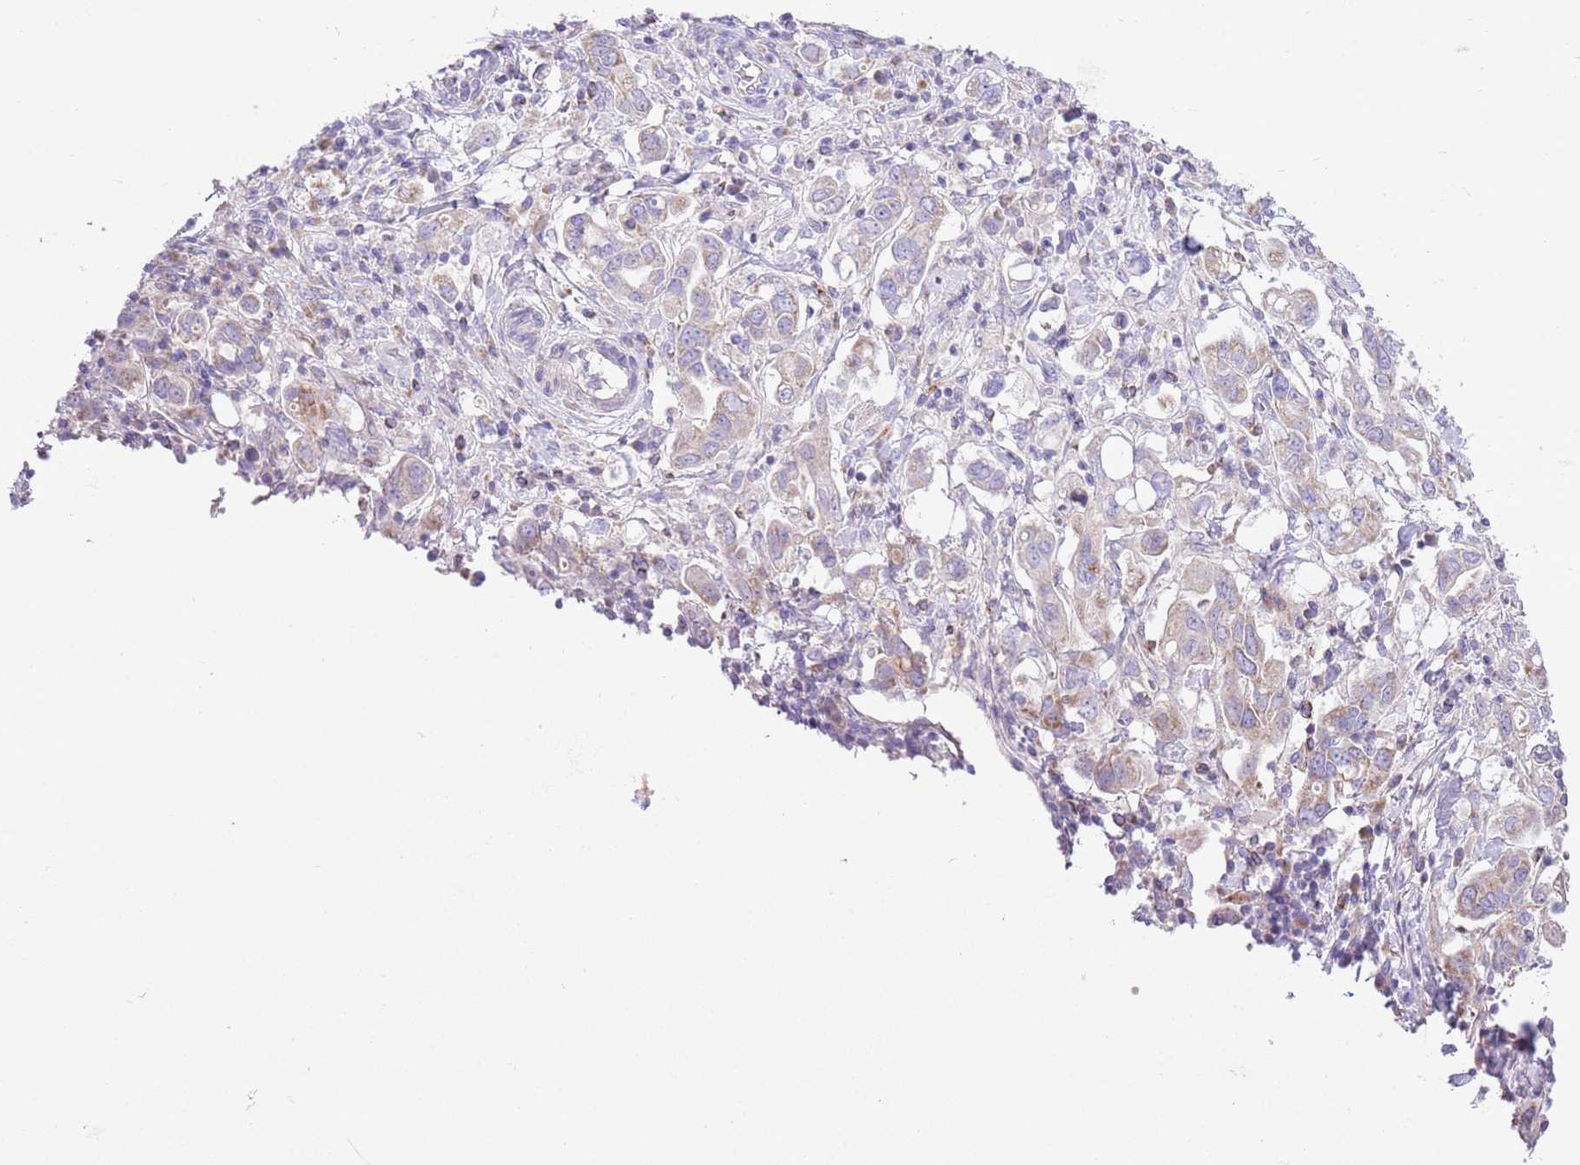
{"staining": {"intensity": "weak", "quantity": "<25%", "location": "cytoplasmic/membranous"}, "tissue": "stomach cancer", "cell_type": "Tumor cells", "image_type": "cancer", "snomed": [{"axis": "morphology", "description": "Adenocarcinoma, NOS"}, {"axis": "topography", "description": "Stomach, upper"}, {"axis": "topography", "description": "Stomach"}], "caption": "DAB (3,3'-diaminobenzidine) immunohistochemical staining of adenocarcinoma (stomach) displays no significant positivity in tumor cells.", "gene": "OAZ2", "patient": {"sex": "male", "age": 62}}